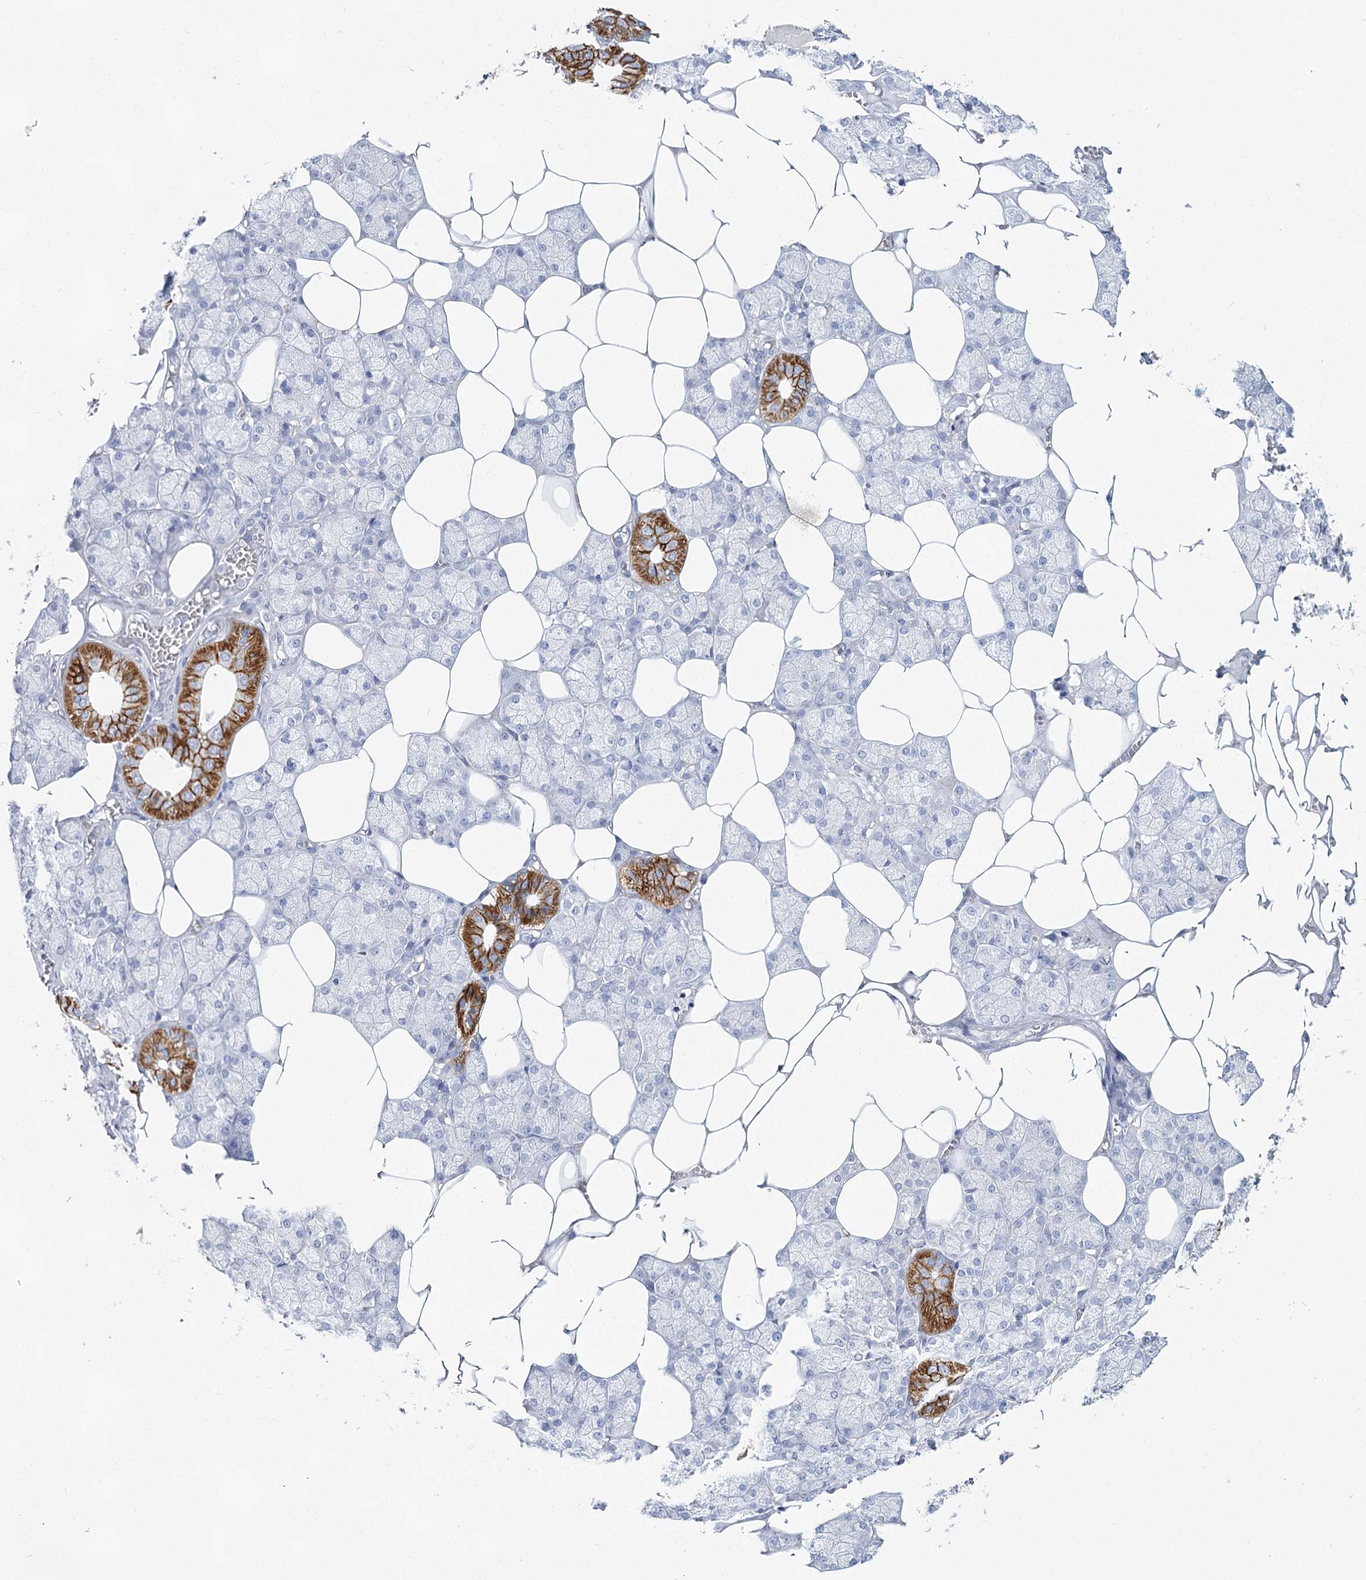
{"staining": {"intensity": "strong", "quantity": "<25%", "location": "cytoplasmic/membranous"}, "tissue": "salivary gland", "cell_type": "Glandular cells", "image_type": "normal", "snomed": [{"axis": "morphology", "description": "Normal tissue, NOS"}, {"axis": "topography", "description": "Salivary gland"}], "caption": "The immunohistochemical stain shows strong cytoplasmic/membranous positivity in glandular cells of normal salivary gland. Immunohistochemistry (ihc) stains the protein in brown and the nuclei are stained blue.", "gene": "SLC17A2", "patient": {"sex": "male", "age": 62}}